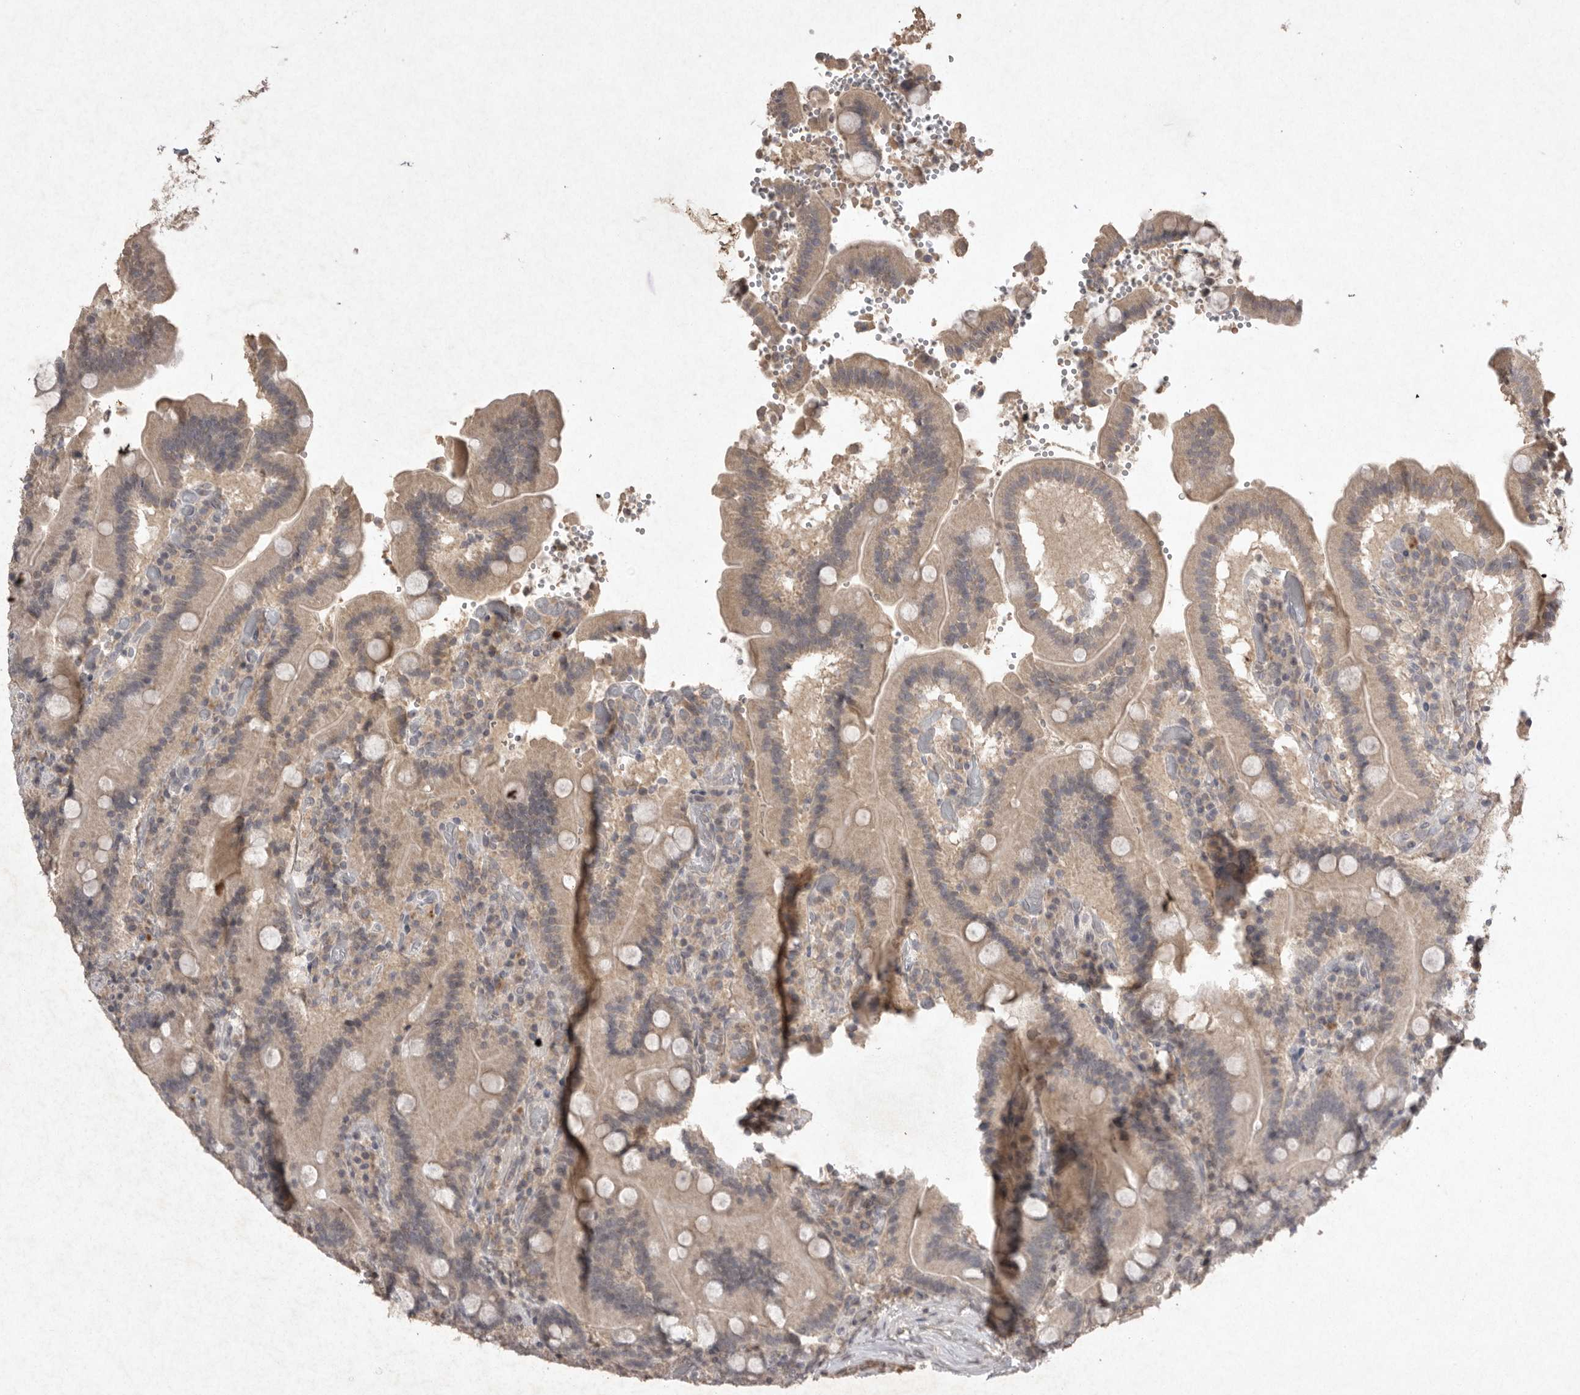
{"staining": {"intensity": "weak", "quantity": ">75%", "location": "cytoplasmic/membranous"}, "tissue": "duodenum", "cell_type": "Glandular cells", "image_type": "normal", "snomed": [{"axis": "morphology", "description": "Normal tissue, NOS"}, {"axis": "topography", "description": "Duodenum"}], "caption": "This histopathology image reveals benign duodenum stained with immunohistochemistry to label a protein in brown. The cytoplasmic/membranous of glandular cells show weak positivity for the protein. Nuclei are counter-stained blue.", "gene": "APLNR", "patient": {"sex": "female", "age": 62}}